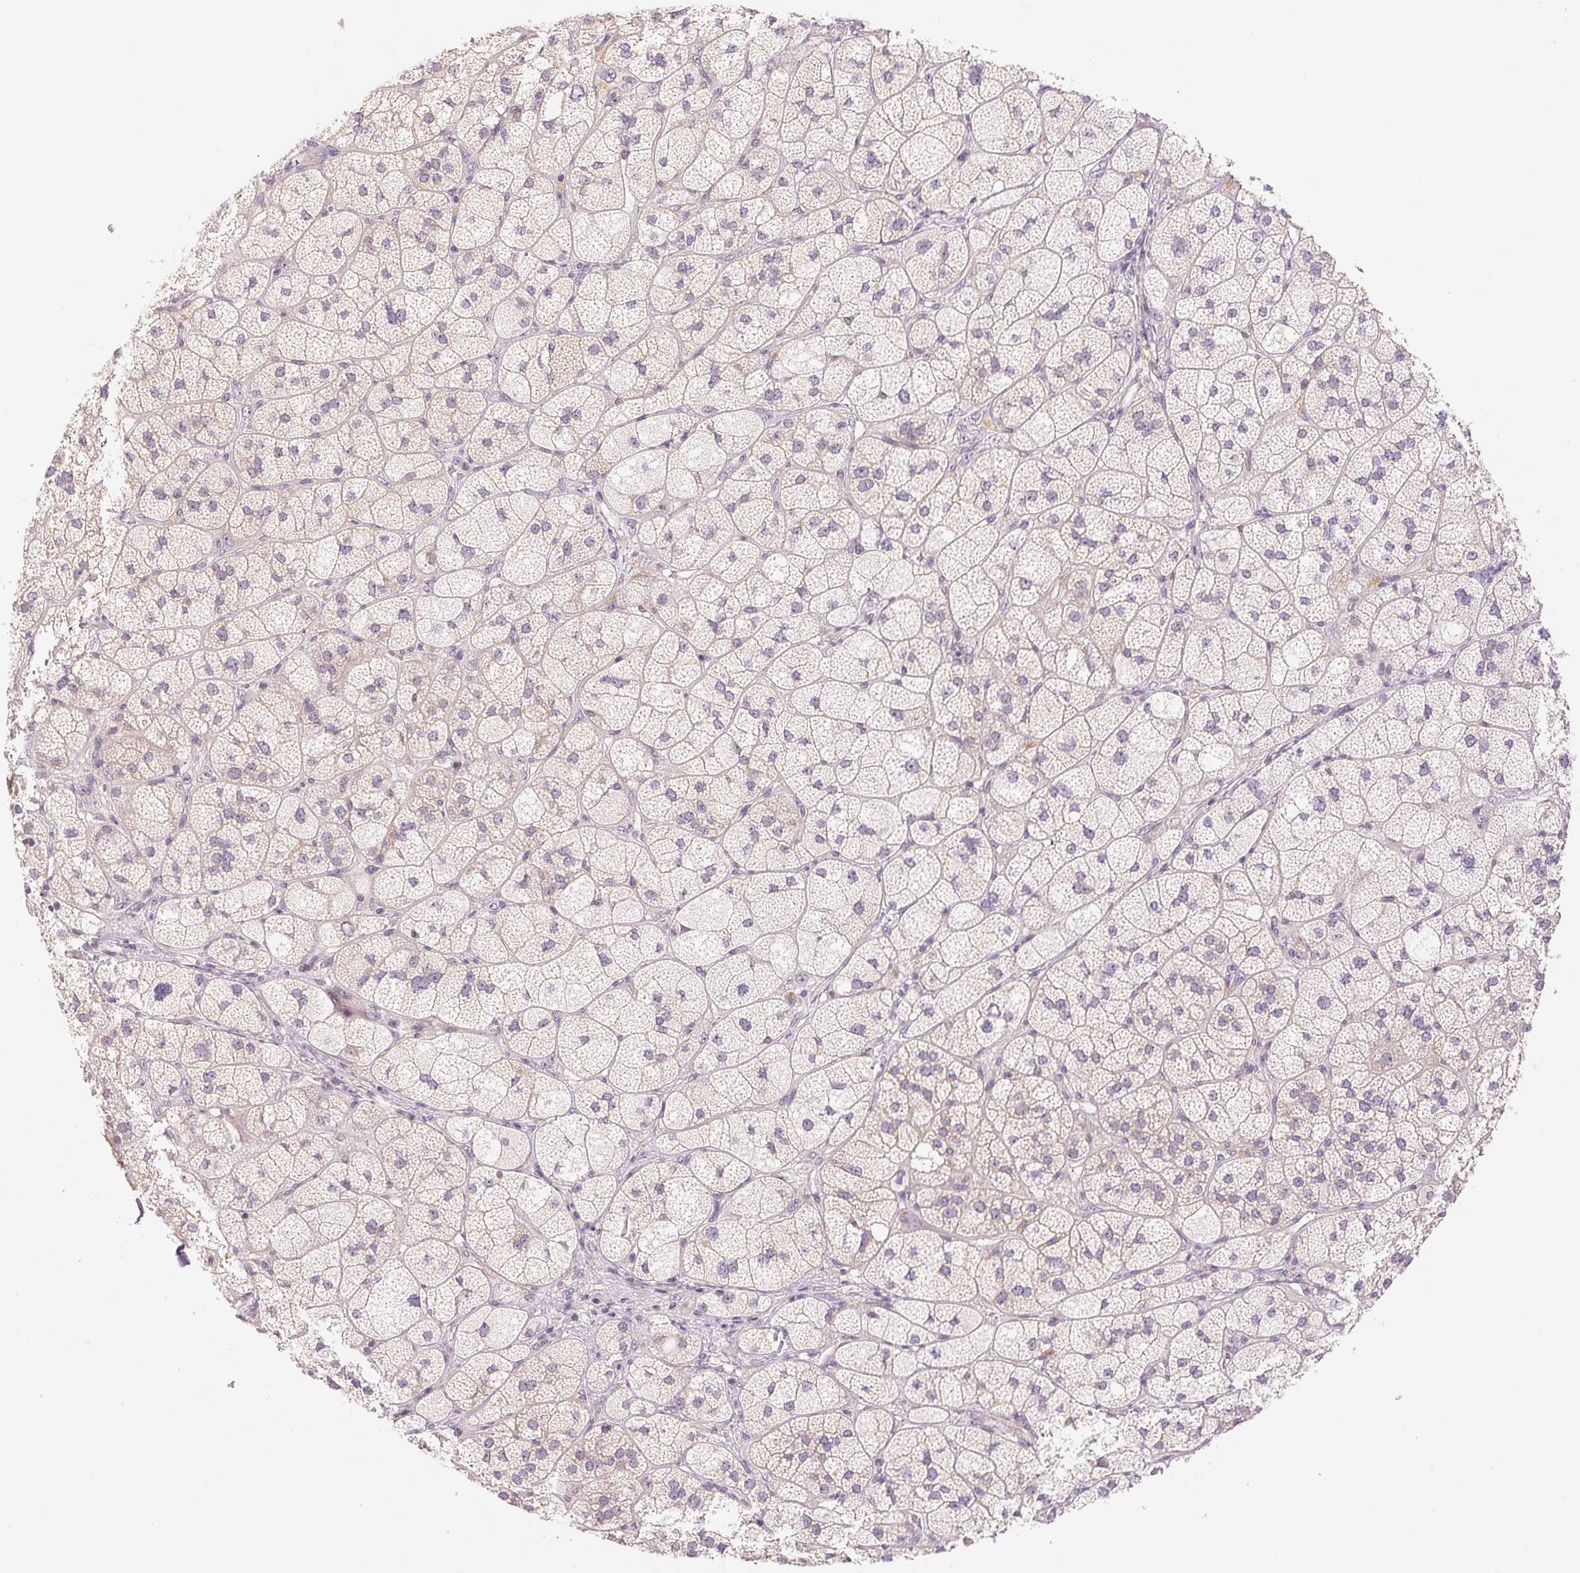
{"staining": {"intensity": "weak", "quantity": "<25%", "location": "cytoplasmic/membranous"}, "tissue": "adrenal gland", "cell_type": "Glandular cells", "image_type": "normal", "snomed": [{"axis": "morphology", "description": "Normal tissue, NOS"}, {"axis": "topography", "description": "Adrenal gland"}], "caption": "Immunohistochemistry image of normal adrenal gland: human adrenal gland stained with DAB (3,3'-diaminobenzidine) shows no significant protein staining in glandular cells.", "gene": "BNIP5", "patient": {"sex": "female", "age": 60}}